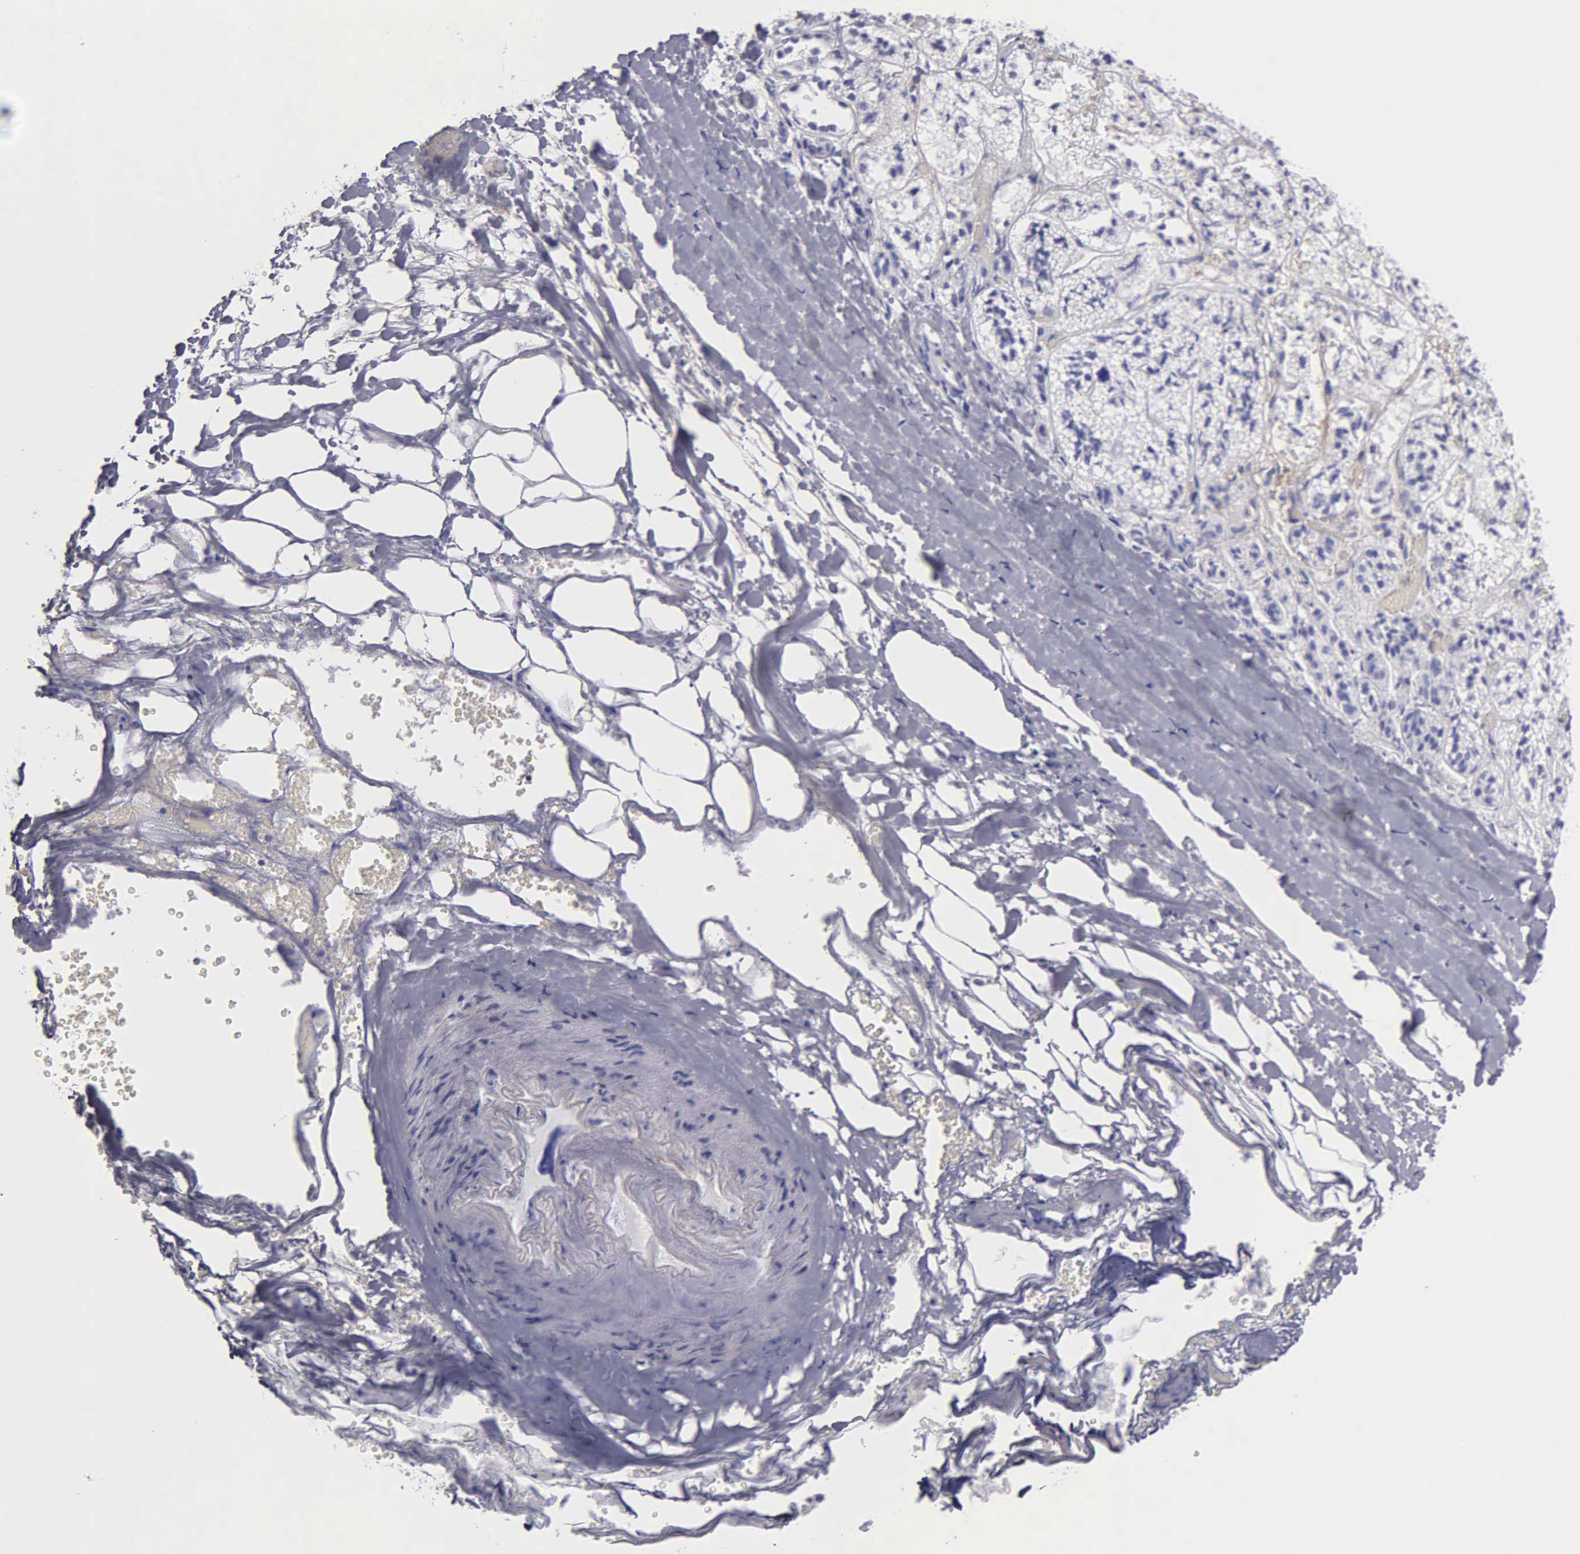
{"staining": {"intensity": "negative", "quantity": "none", "location": "none"}, "tissue": "adrenal gland", "cell_type": "Glandular cells", "image_type": "normal", "snomed": [{"axis": "morphology", "description": "Normal tissue, NOS"}, {"axis": "topography", "description": "Adrenal gland"}], "caption": "IHC histopathology image of benign human adrenal gland stained for a protein (brown), which shows no staining in glandular cells.", "gene": "FBLN5", "patient": {"sex": "male", "age": 53}}